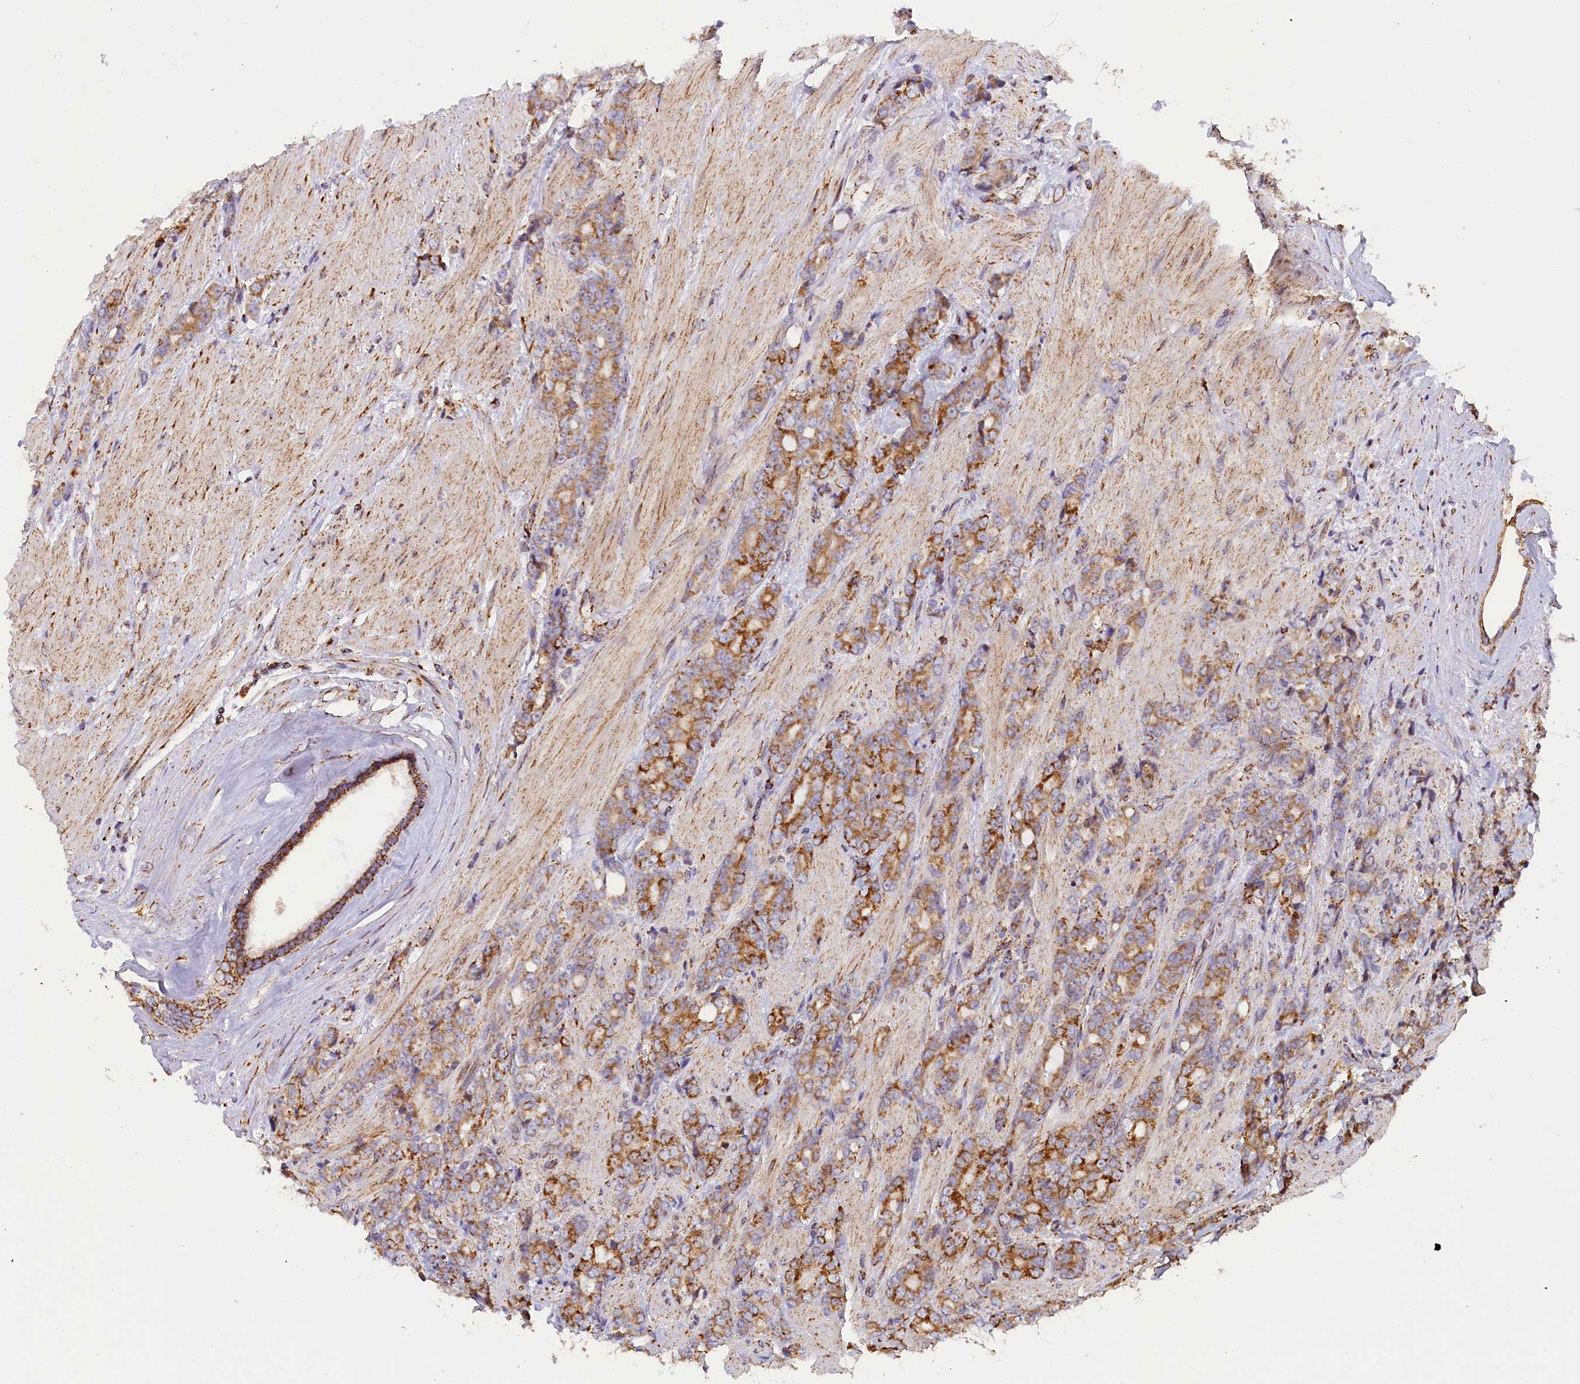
{"staining": {"intensity": "strong", "quantity": ">75%", "location": "cytoplasmic/membranous"}, "tissue": "prostate cancer", "cell_type": "Tumor cells", "image_type": "cancer", "snomed": [{"axis": "morphology", "description": "Adenocarcinoma, High grade"}, {"axis": "topography", "description": "Prostate"}], "caption": "Prostate adenocarcinoma (high-grade) stained with a protein marker displays strong staining in tumor cells.", "gene": "NDUFA8", "patient": {"sex": "male", "age": 62}}